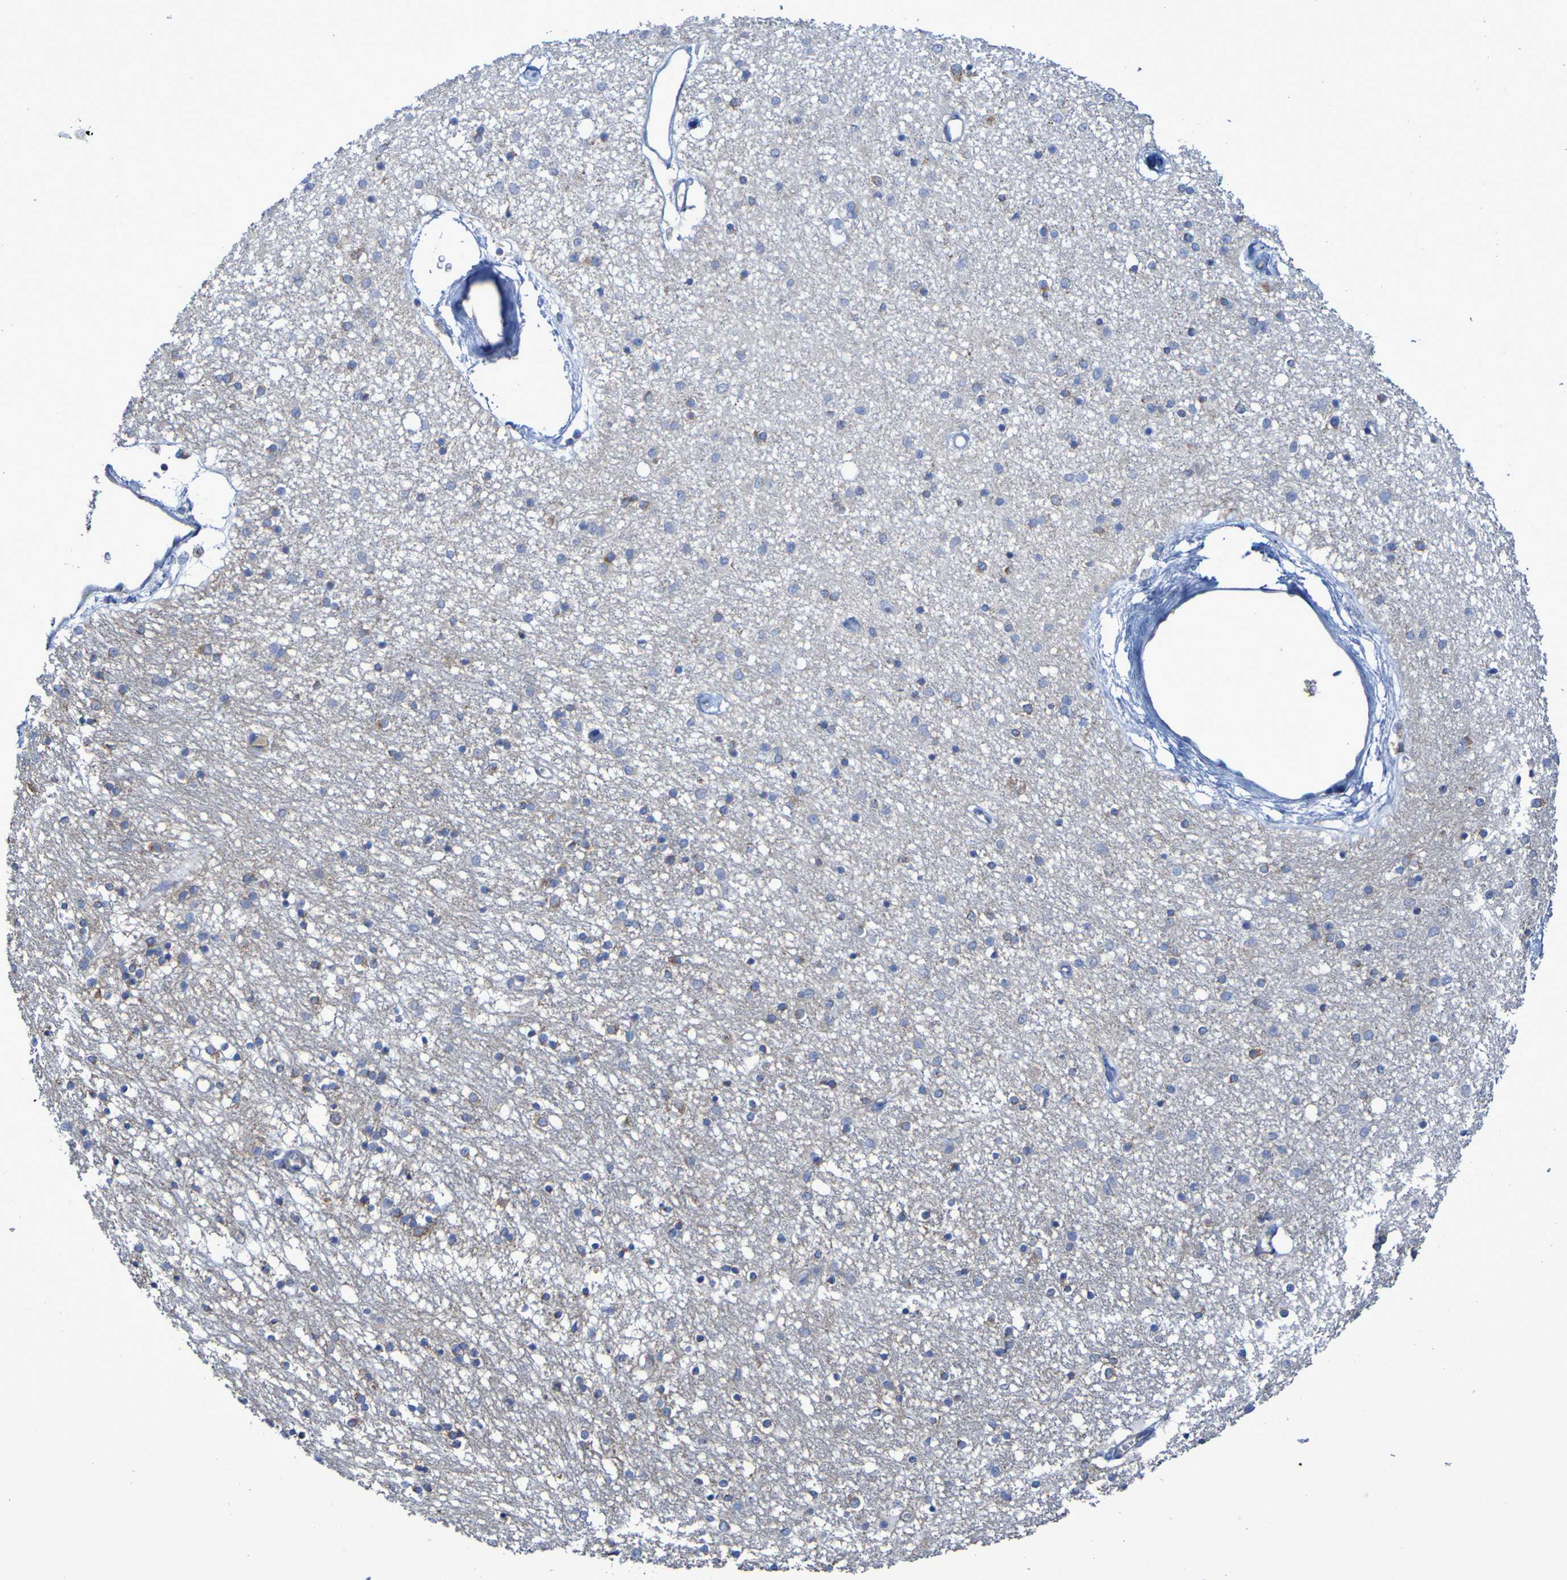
{"staining": {"intensity": "moderate", "quantity": "<25%", "location": "cytoplasmic/membranous"}, "tissue": "caudate", "cell_type": "Glial cells", "image_type": "normal", "snomed": [{"axis": "morphology", "description": "Normal tissue, NOS"}, {"axis": "topography", "description": "Lateral ventricle wall"}], "caption": "Glial cells show low levels of moderate cytoplasmic/membranous staining in about <25% of cells in normal caudate. The protein of interest is stained brown, and the nuclei are stained in blue (DAB (3,3'-diaminobenzidine) IHC with brightfield microscopy, high magnification).", "gene": "CNTN2", "patient": {"sex": "female", "age": 54}}